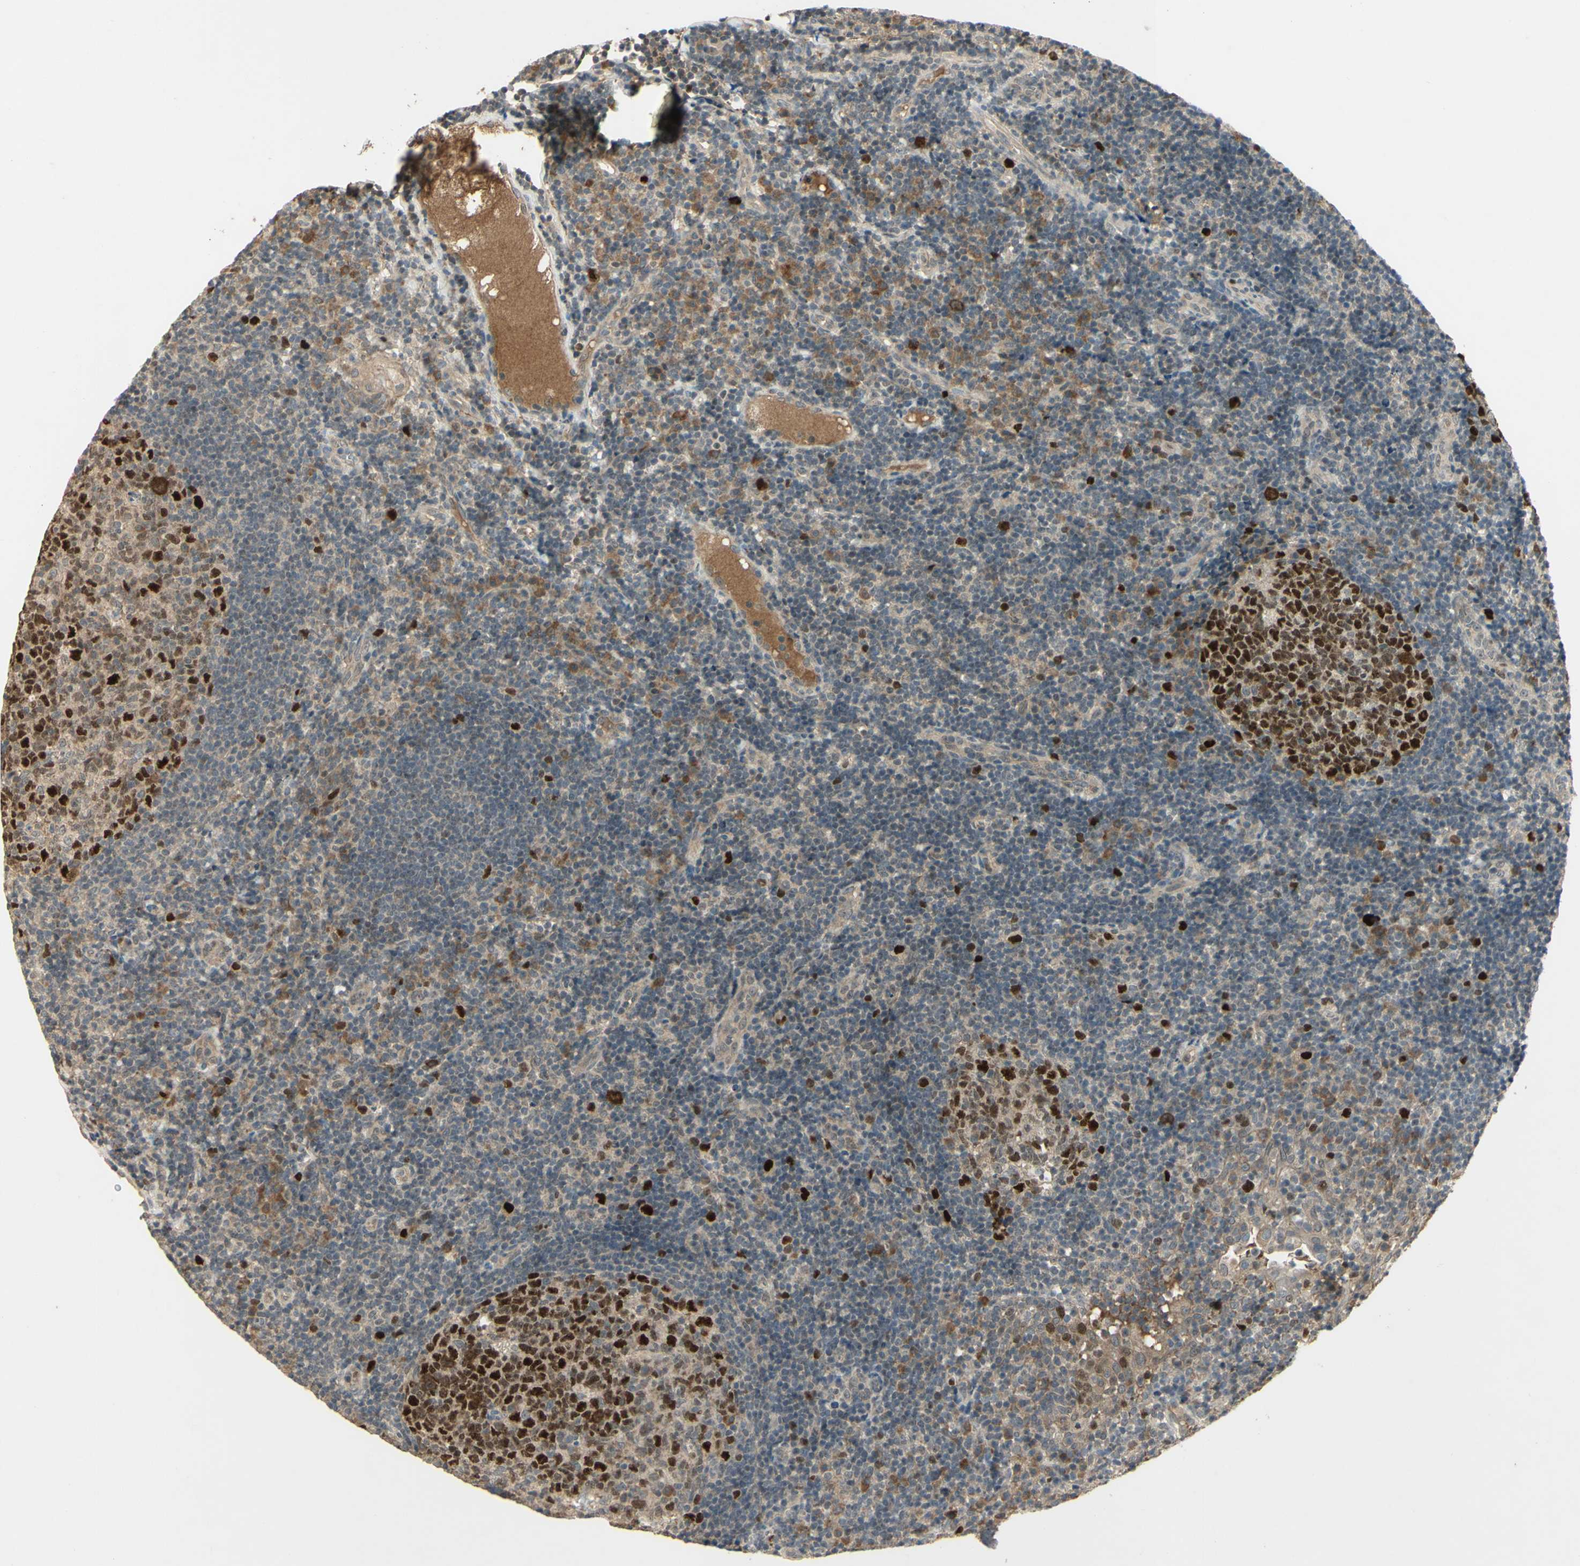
{"staining": {"intensity": "strong", "quantity": ">75%", "location": "nuclear"}, "tissue": "tonsil", "cell_type": "Germinal center cells", "image_type": "normal", "snomed": [{"axis": "morphology", "description": "Normal tissue, NOS"}, {"axis": "topography", "description": "Tonsil"}], "caption": "Protein expression analysis of normal human tonsil reveals strong nuclear positivity in approximately >75% of germinal center cells. The protein is shown in brown color, while the nuclei are stained blue.", "gene": "RAD18", "patient": {"sex": "female", "age": 40}}